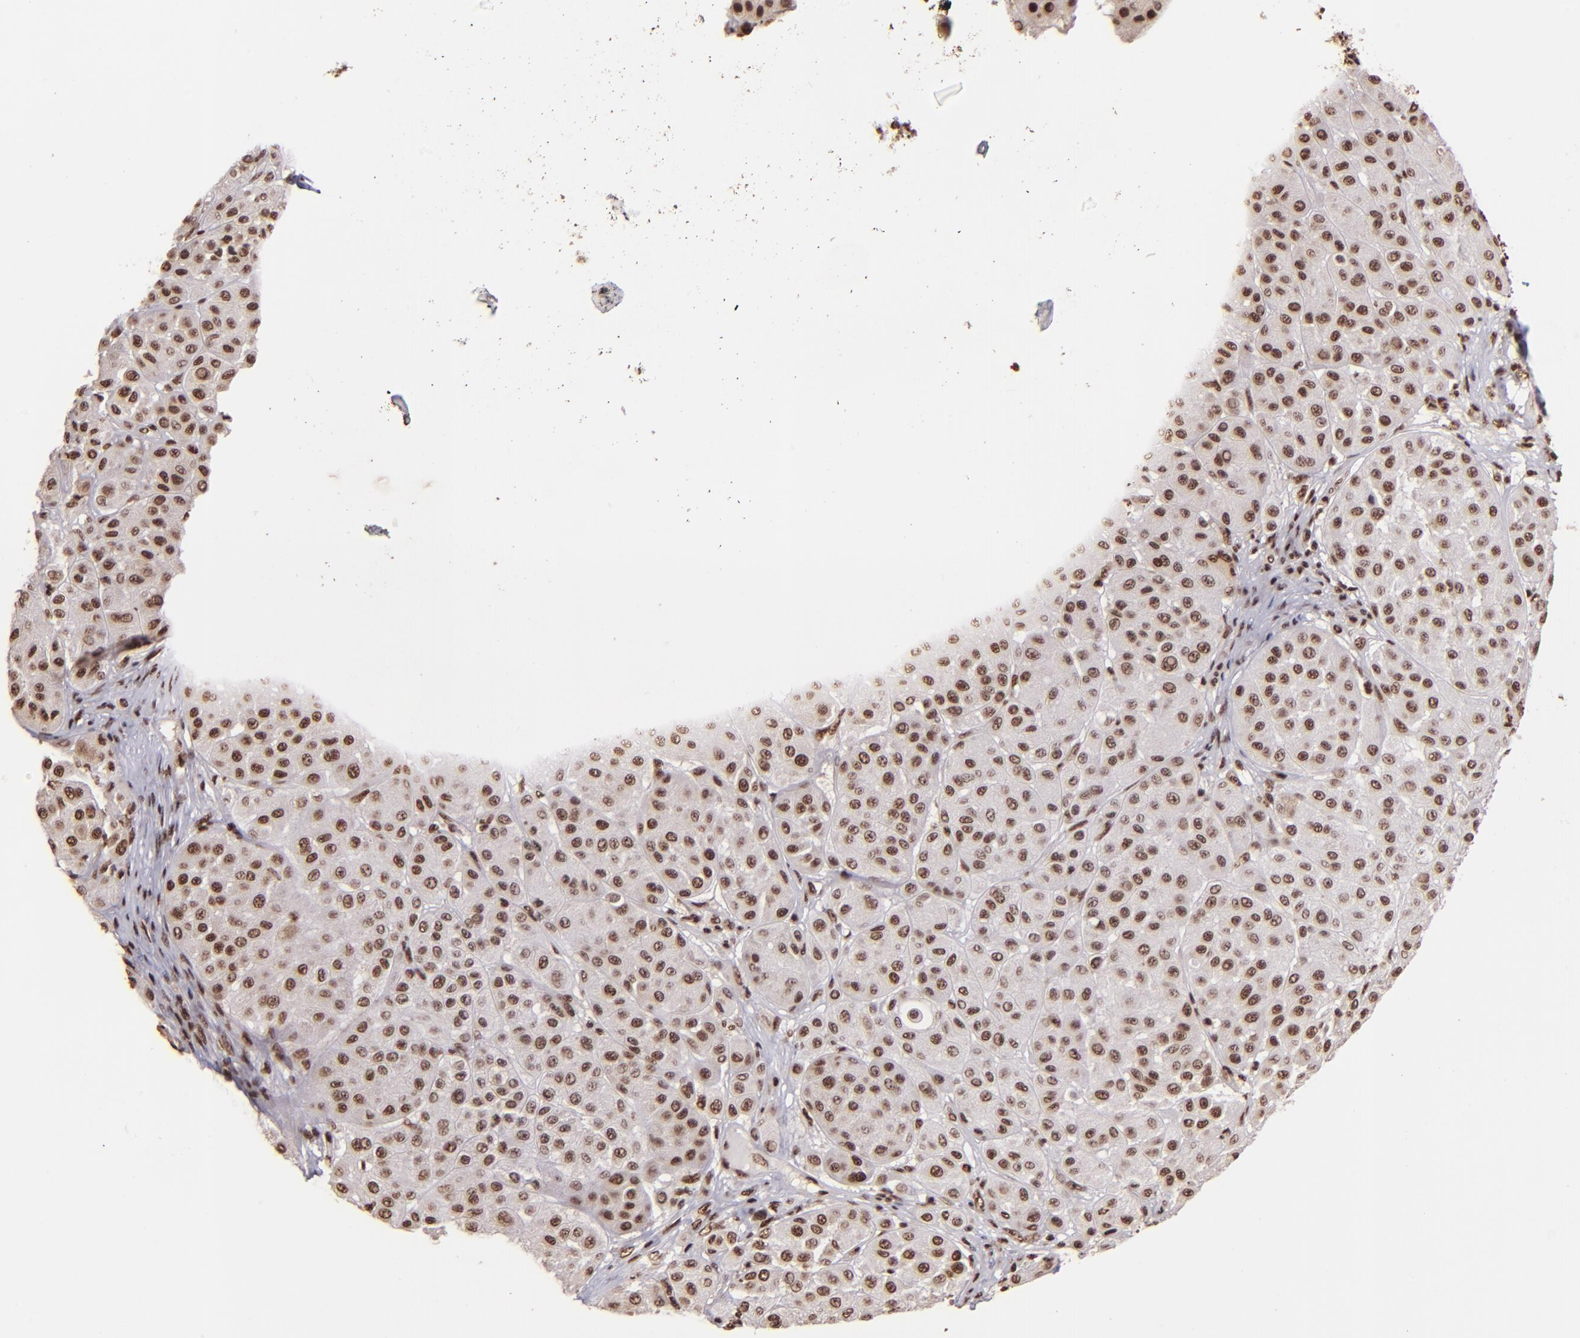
{"staining": {"intensity": "moderate", "quantity": ">75%", "location": "nuclear"}, "tissue": "melanoma", "cell_type": "Tumor cells", "image_type": "cancer", "snomed": [{"axis": "morphology", "description": "Normal tissue, NOS"}, {"axis": "morphology", "description": "Malignant melanoma, Metastatic site"}, {"axis": "topography", "description": "Skin"}], "caption": "Immunohistochemical staining of human malignant melanoma (metastatic site) exhibits medium levels of moderate nuclear staining in approximately >75% of tumor cells.", "gene": "PQBP1", "patient": {"sex": "male", "age": 41}}